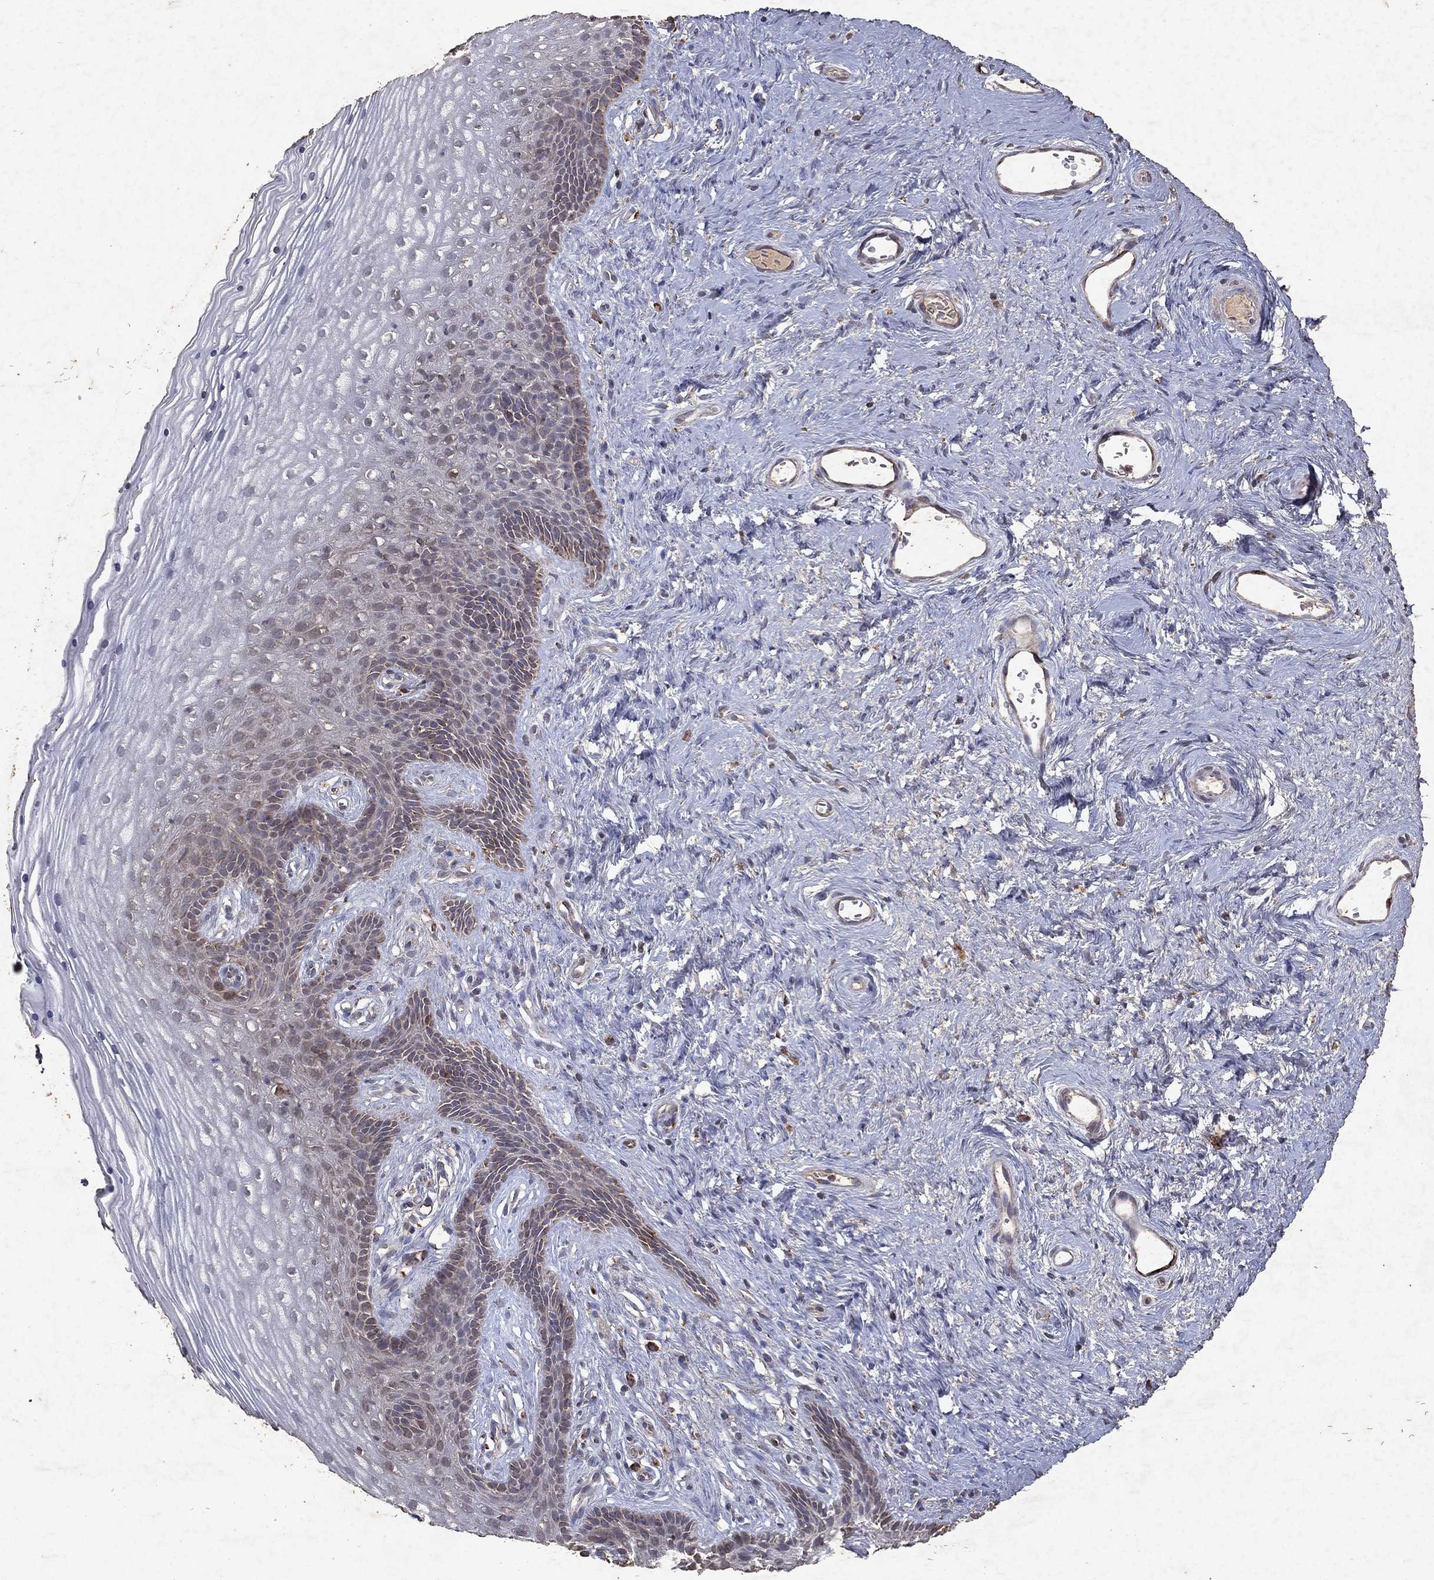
{"staining": {"intensity": "moderate", "quantity": "<25%", "location": "cytoplasmic/membranous"}, "tissue": "vagina", "cell_type": "Squamous epithelial cells", "image_type": "normal", "snomed": [{"axis": "morphology", "description": "Normal tissue, NOS"}, {"axis": "topography", "description": "Vagina"}], "caption": "Immunohistochemistry (DAB (3,3'-diaminobenzidine)) staining of normal vagina reveals moderate cytoplasmic/membranous protein positivity in about <25% of squamous epithelial cells.", "gene": "PYROXD2", "patient": {"sex": "female", "age": 45}}